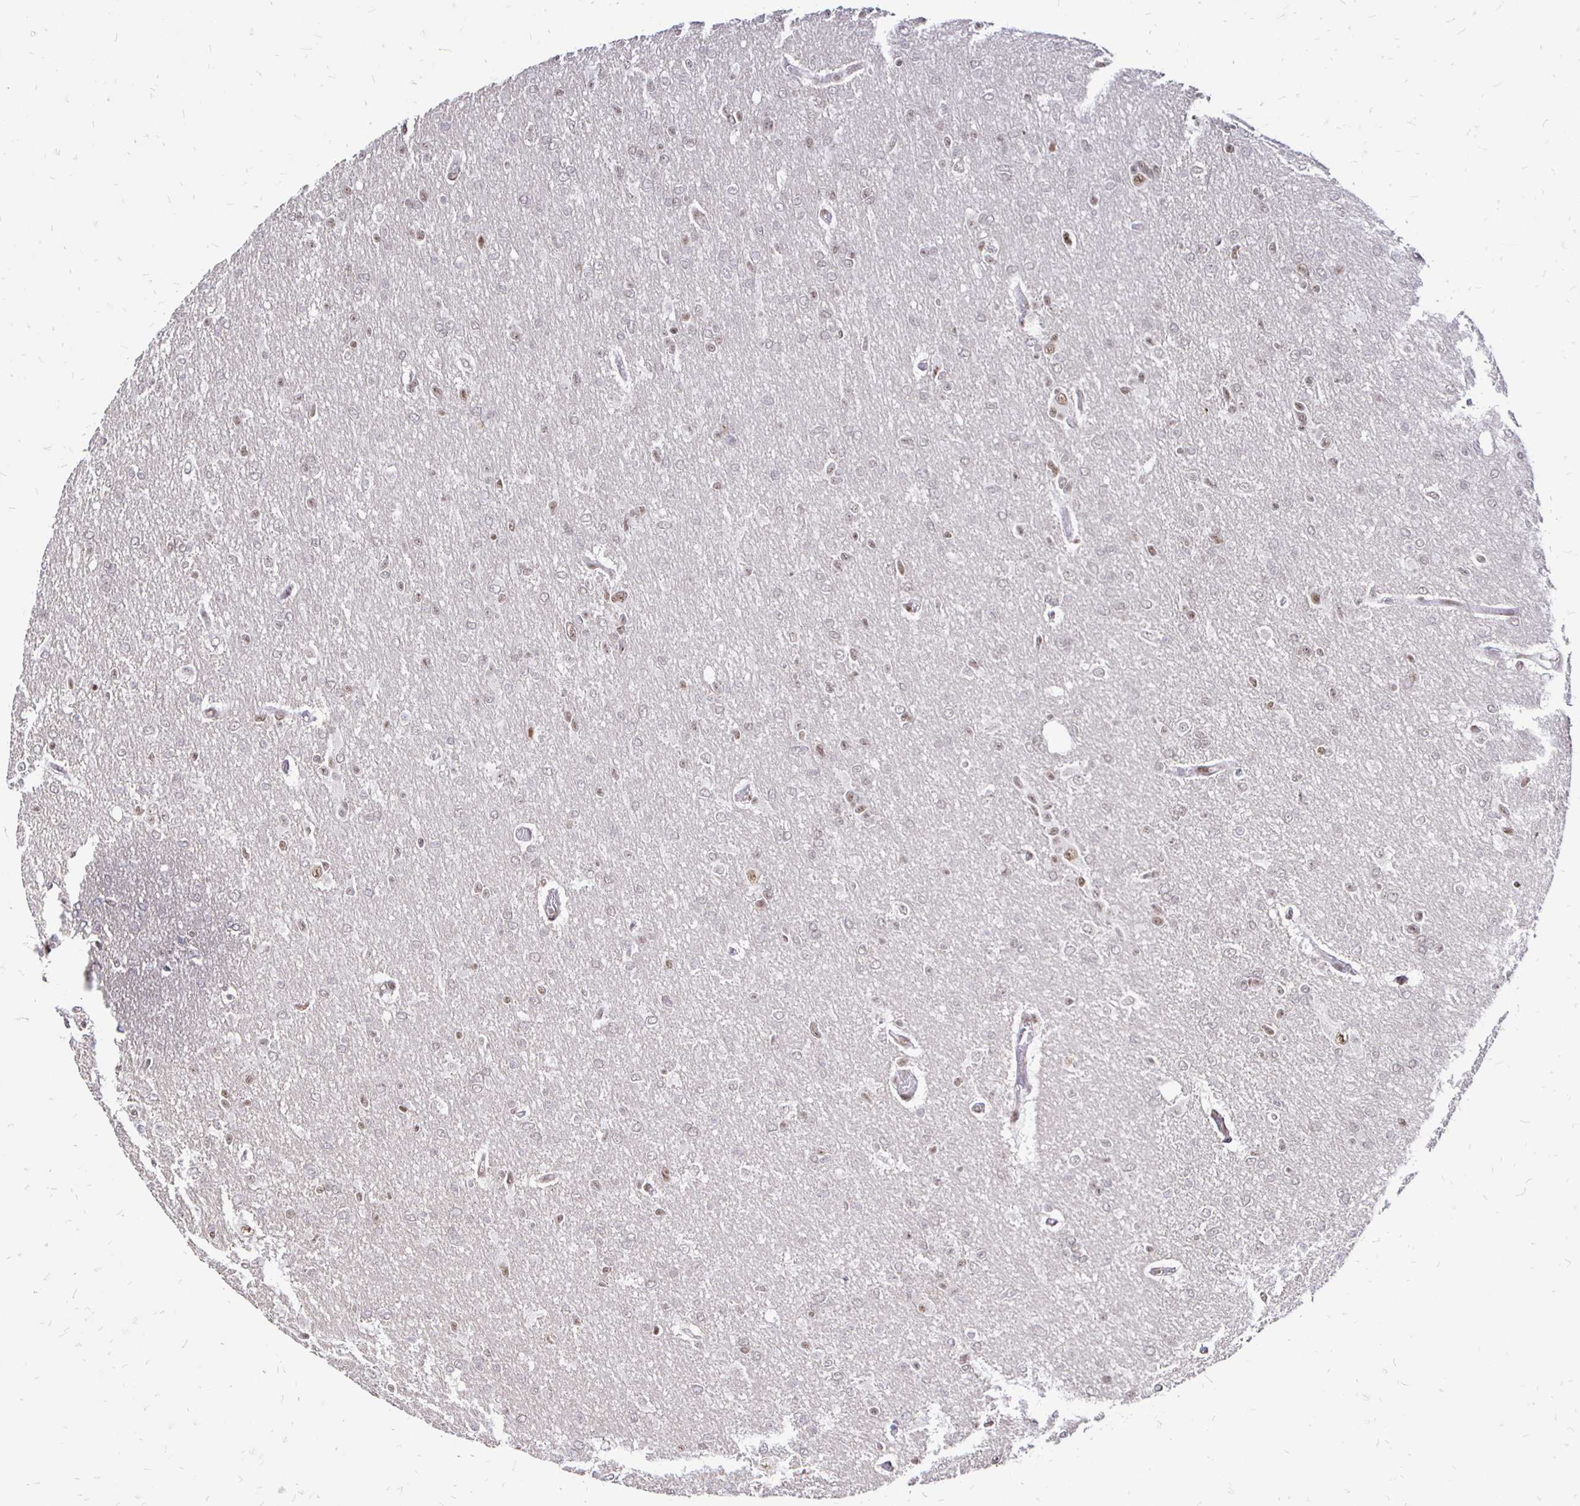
{"staining": {"intensity": "weak", "quantity": "25%-75%", "location": "nuclear"}, "tissue": "glioma", "cell_type": "Tumor cells", "image_type": "cancer", "snomed": [{"axis": "morphology", "description": "Glioma, malignant, Low grade"}, {"axis": "topography", "description": "Brain"}], "caption": "An image of human malignant glioma (low-grade) stained for a protein shows weak nuclear brown staining in tumor cells. (DAB IHC with brightfield microscopy, high magnification).", "gene": "SIN3A", "patient": {"sex": "male", "age": 26}}